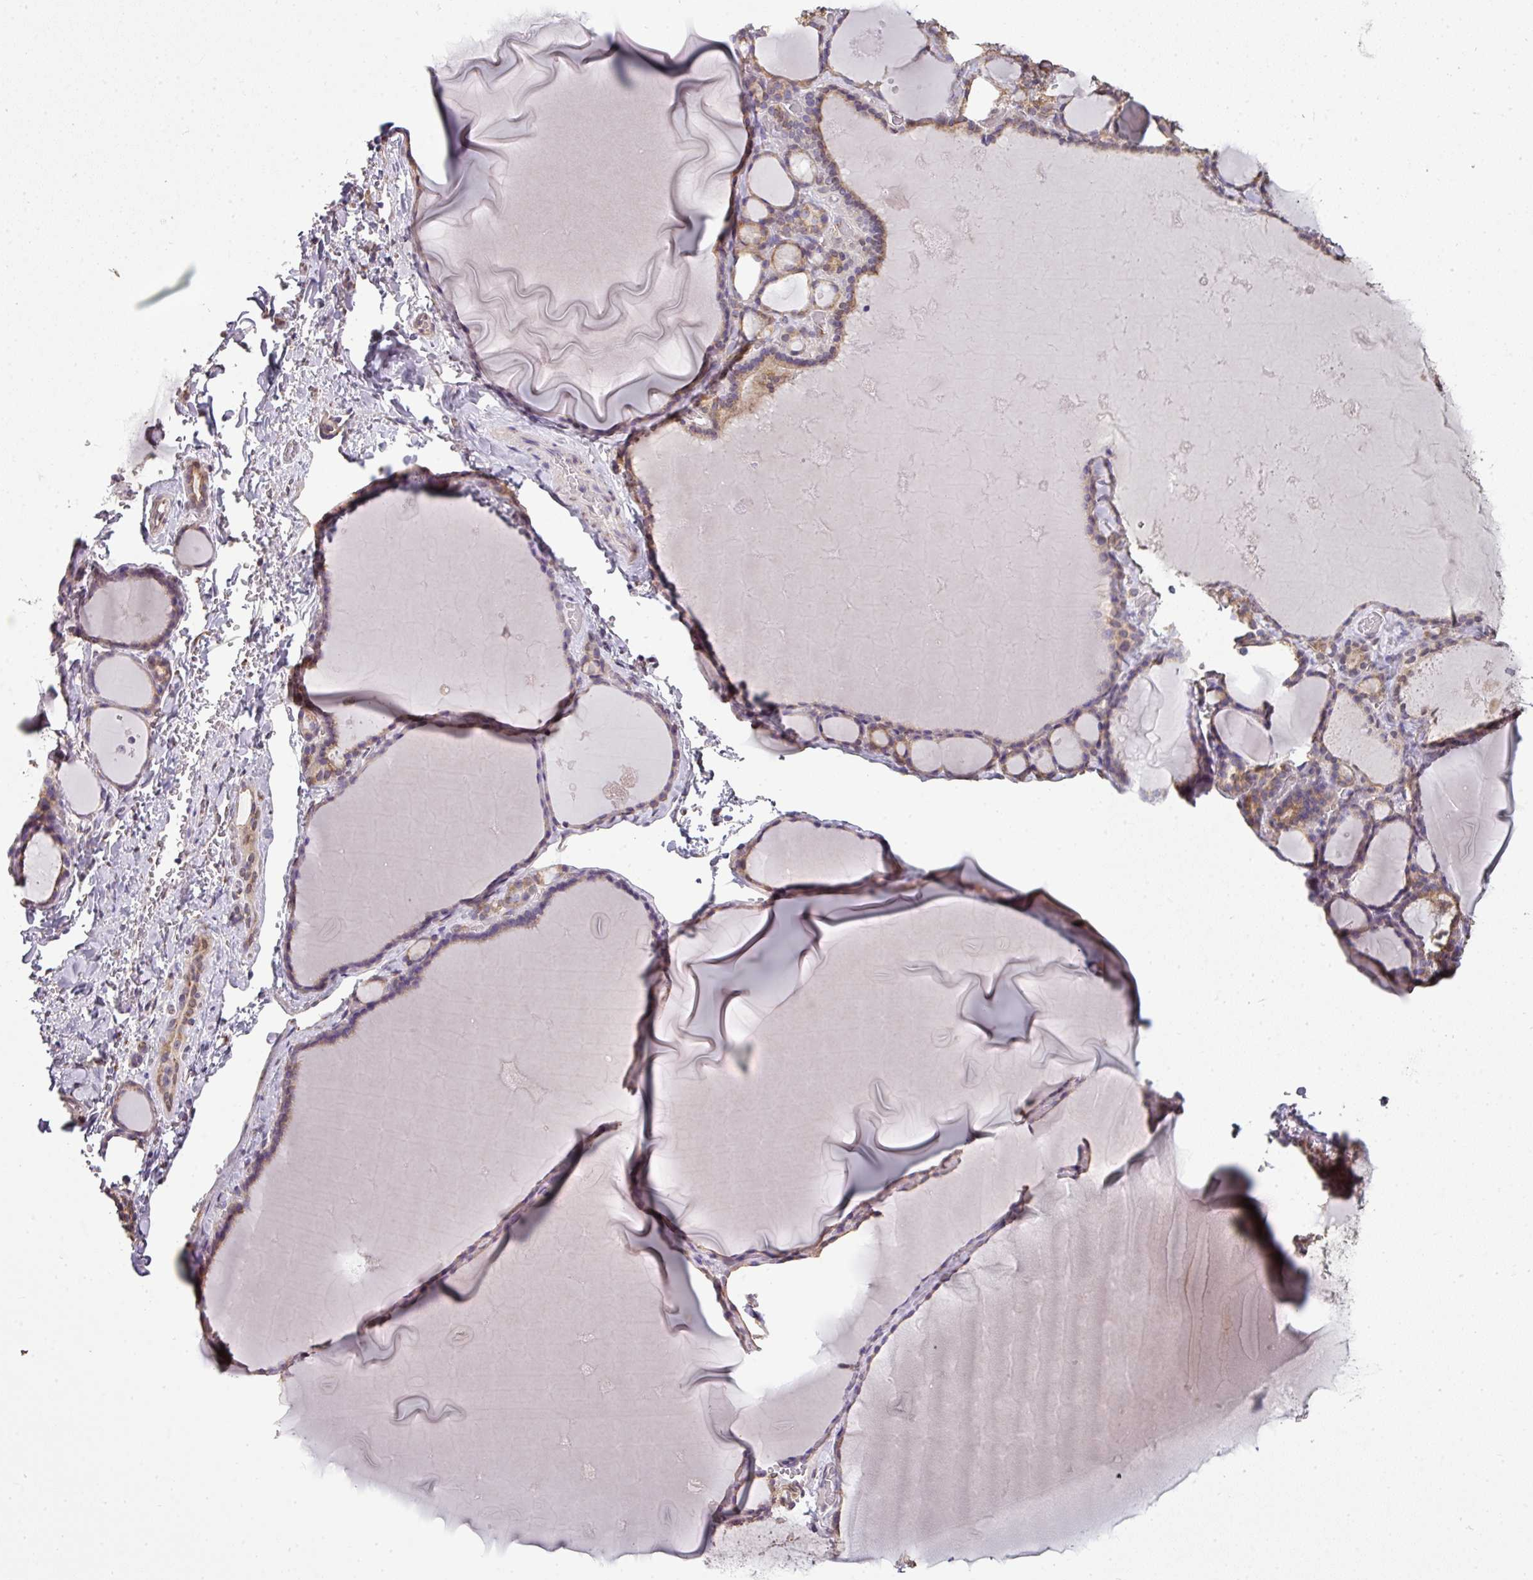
{"staining": {"intensity": "weak", "quantity": ">75%", "location": "cytoplasmic/membranous"}, "tissue": "thyroid gland", "cell_type": "Glandular cells", "image_type": "normal", "snomed": [{"axis": "morphology", "description": "Normal tissue, NOS"}, {"axis": "topography", "description": "Thyroid gland"}], "caption": "Protein analysis of normal thyroid gland shows weak cytoplasmic/membranous staining in about >75% of glandular cells. (IHC, brightfield microscopy, high magnification).", "gene": "JPH2", "patient": {"sex": "female", "age": 49}}